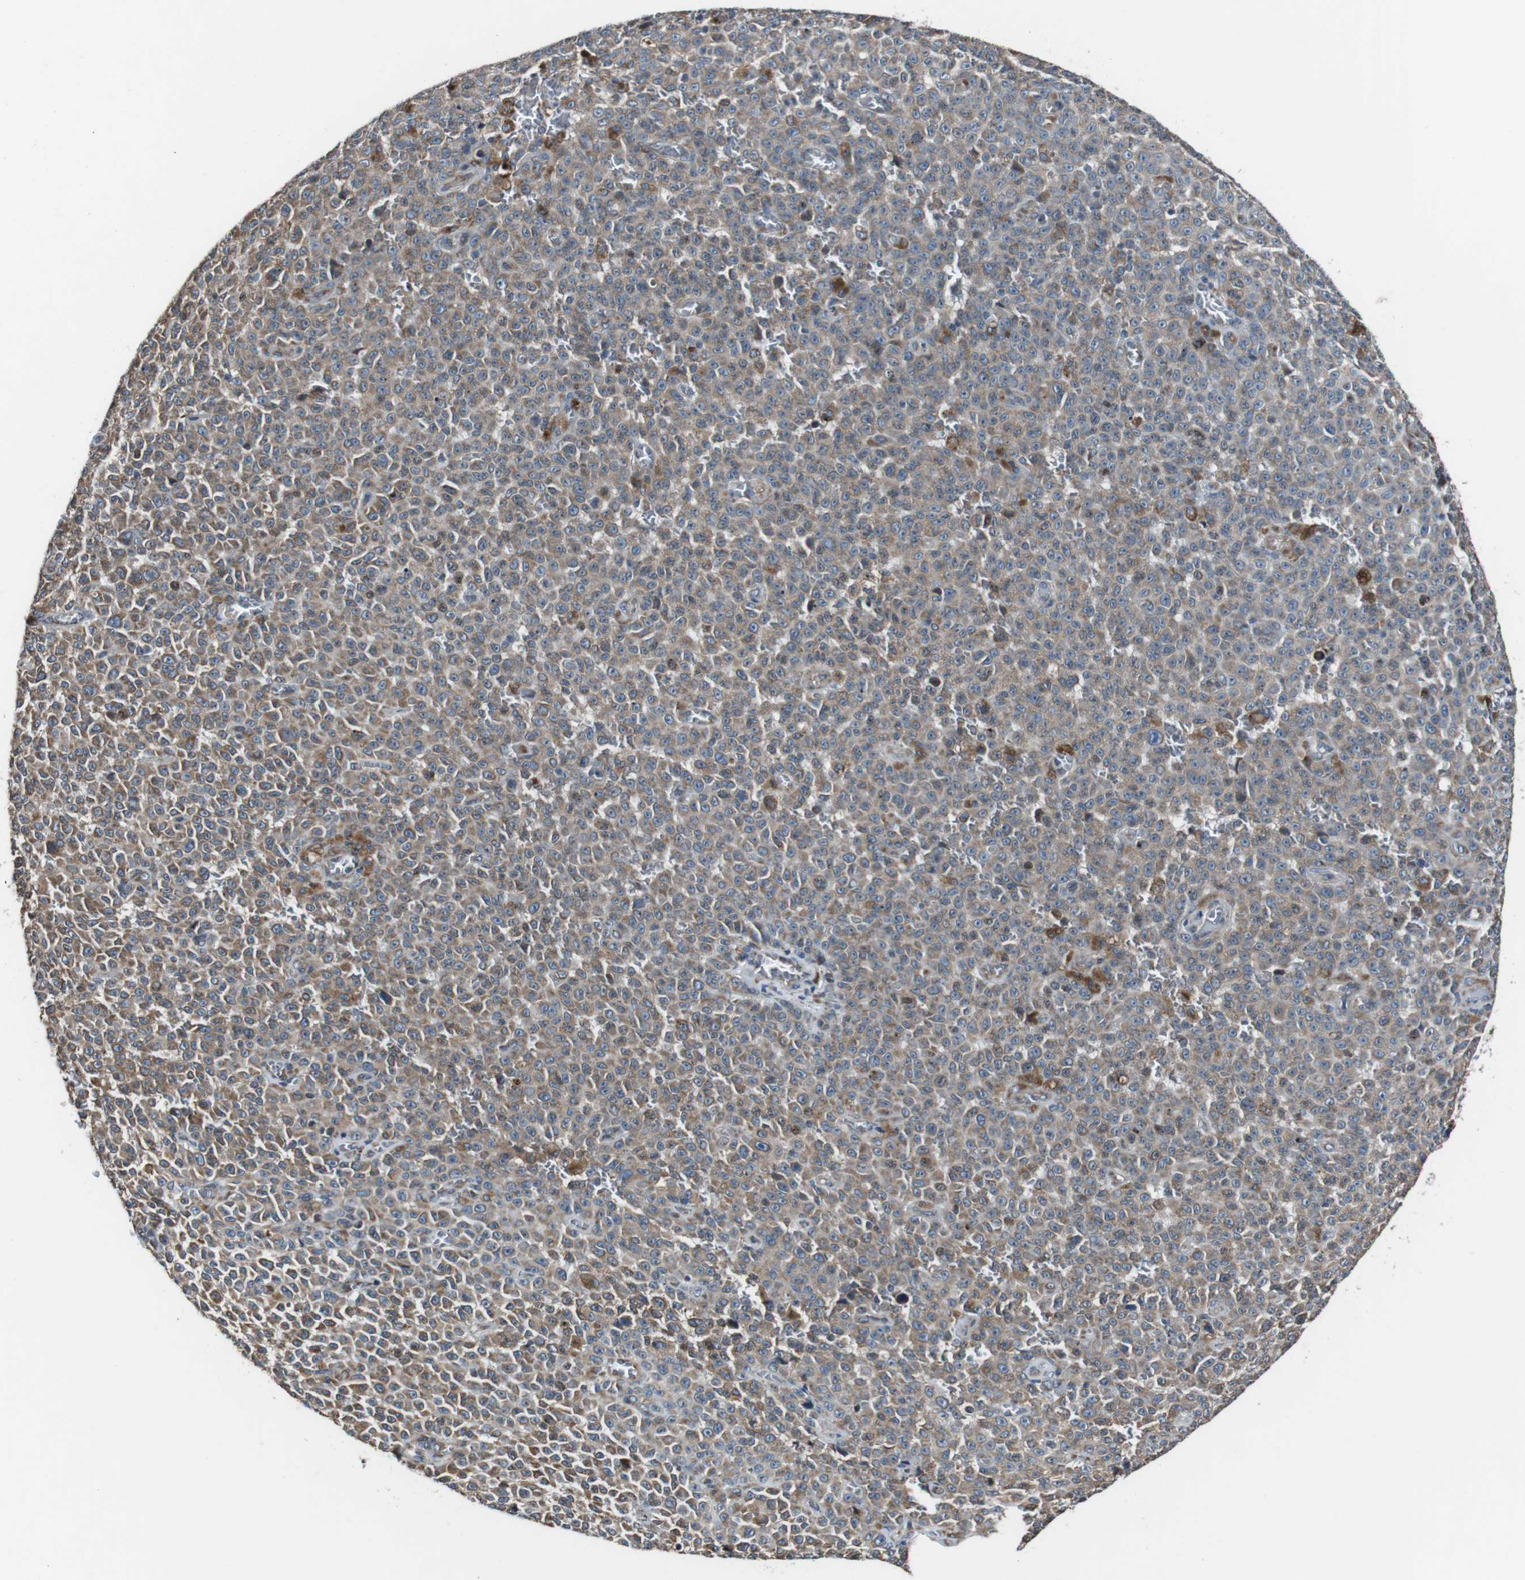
{"staining": {"intensity": "moderate", "quantity": ">75%", "location": "cytoplasmic/membranous"}, "tissue": "melanoma", "cell_type": "Tumor cells", "image_type": "cancer", "snomed": [{"axis": "morphology", "description": "Malignant melanoma, NOS"}, {"axis": "topography", "description": "Skin"}], "caption": "Immunohistochemistry (DAB (3,3'-diaminobenzidine)) staining of human malignant melanoma shows moderate cytoplasmic/membranous protein staining in about >75% of tumor cells. Immunohistochemistry (ihc) stains the protein in brown and the nuclei are stained blue.", "gene": "CISD2", "patient": {"sex": "female", "age": 82}}